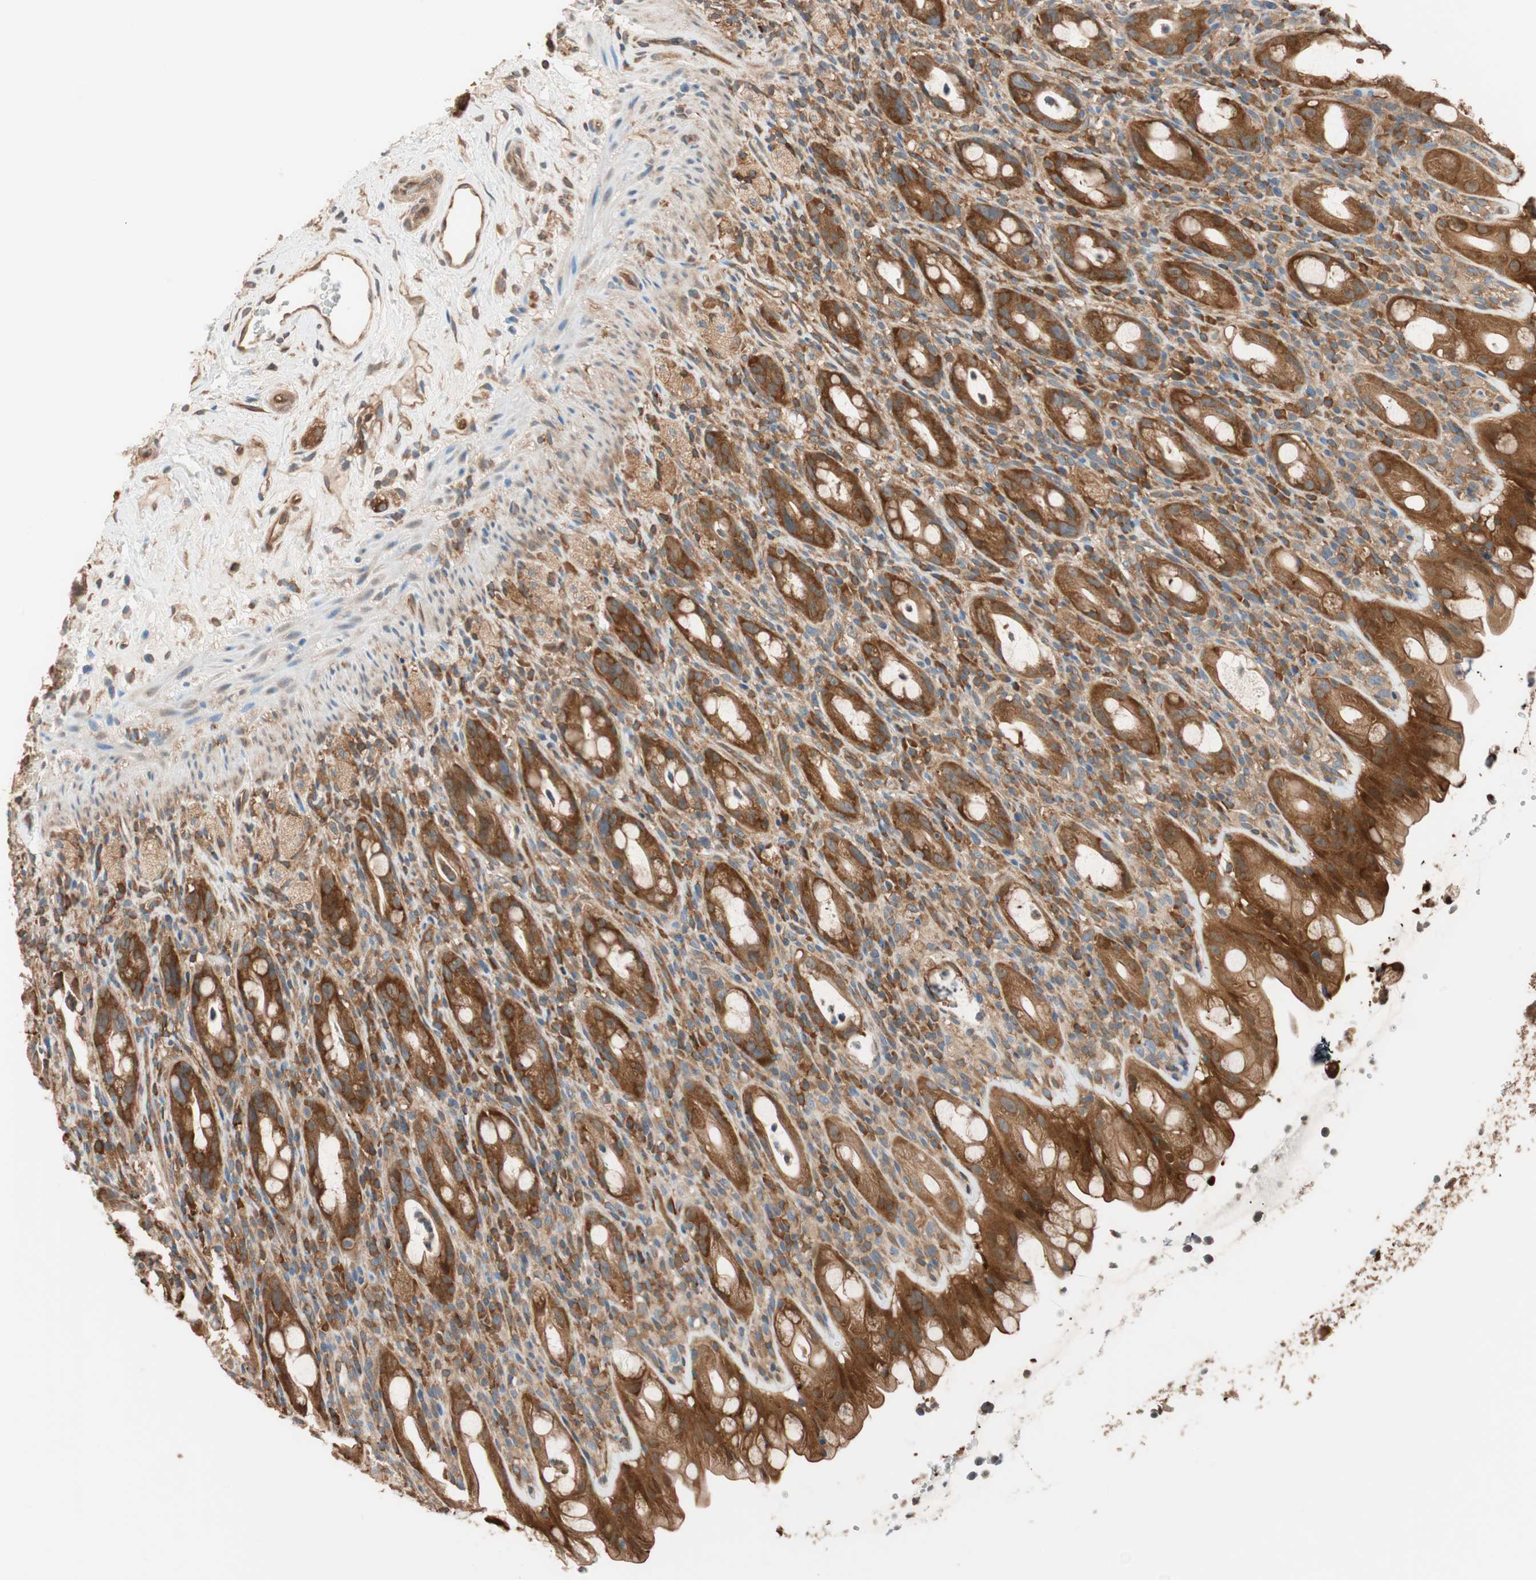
{"staining": {"intensity": "strong", "quantity": ">75%", "location": "cytoplasmic/membranous,nuclear"}, "tissue": "rectum", "cell_type": "Glandular cells", "image_type": "normal", "snomed": [{"axis": "morphology", "description": "Normal tissue, NOS"}, {"axis": "topography", "description": "Rectum"}], "caption": "IHC image of benign human rectum stained for a protein (brown), which displays high levels of strong cytoplasmic/membranous,nuclear positivity in approximately >75% of glandular cells.", "gene": "WASL", "patient": {"sex": "male", "age": 44}}